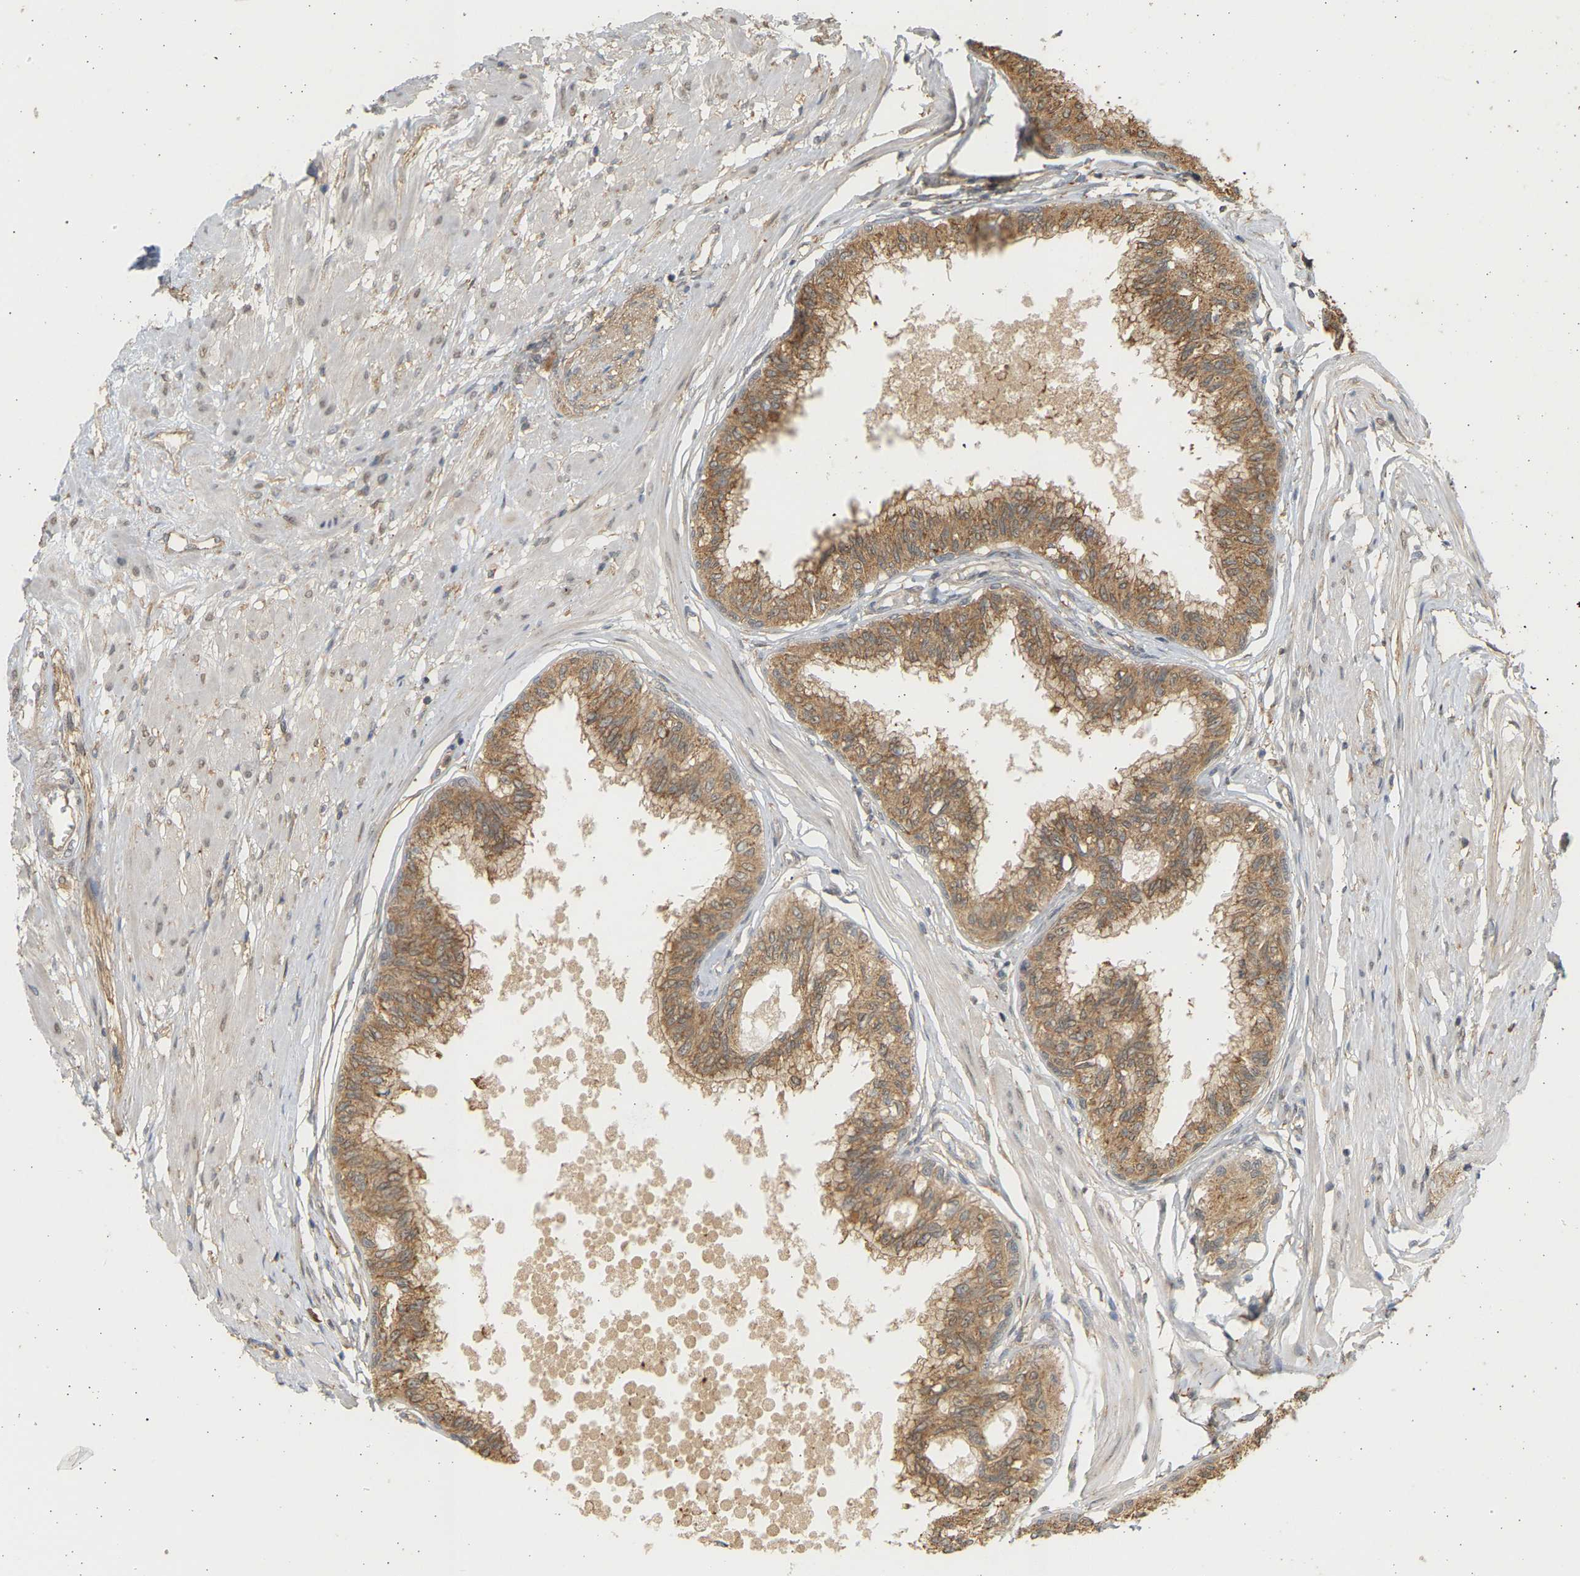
{"staining": {"intensity": "moderate", "quantity": ">75%", "location": "cytoplasmic/membranous"}, "tissue": "prostate", "cell_type": "Glandular cells", "image_type": "normal", "snomed": [{"axis": "morphology", "description": "Normal tissue, NOS"}, {"axis": "topography", "description": "Prostate"}, {"axis": "topography", "description": "Seminal veicle"}], "caption": "An immunohistochemistry (IHC) histopathology image of normal tissue is shown. Protein staining in brown highlights moderate cytoplasmic/membranous positivity in prostate within glandular cells. The protein is shown in brown color, while the nuclei are stained blue.", "gene": "B4GALT6", "patient": {"sex": "male", "age": 60}}